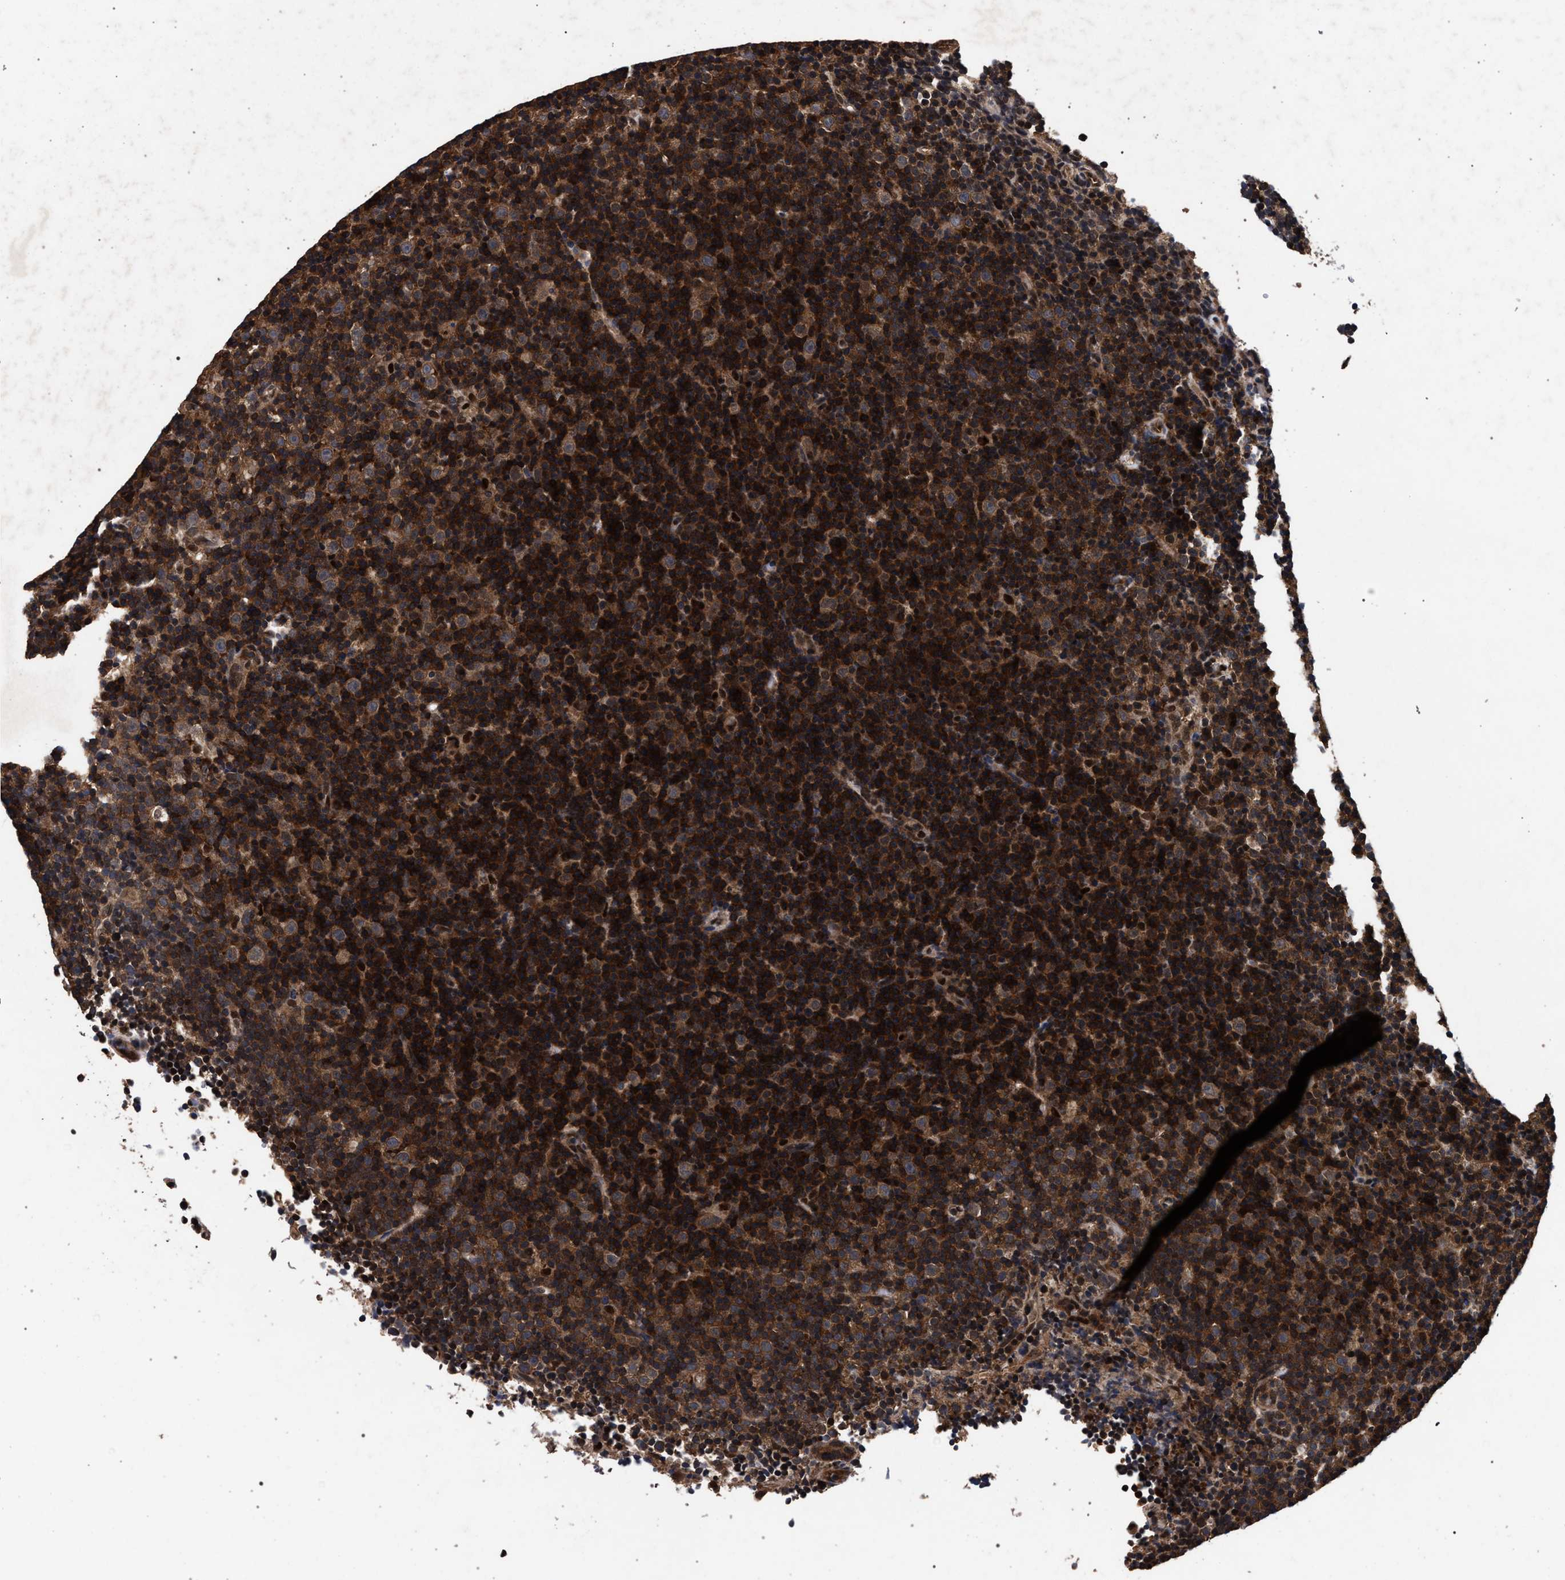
{"staining": {"intensity": "strong", "quantity": ">75%", "location": "cytoplasmic/membranous,nuclear"}, "tissue": "lymphoma", "cell_type": "Tumor cells", "image_type": "cancer", "snomed": [{"axis": "morphology", "description": "Malignant lymphoma, non-Hodgkin's type, Low grade"}, {"axis": "topography", "description": "Lymph node"}], "caption": "Immunohistochemical staining of lymphoma displays high levels of strong cytoplasmic/membranous and nuclear positivity in about >75% of tumor cells.", "gene": "ACOX1", "patient": {"sex": "female", "age": 67}}